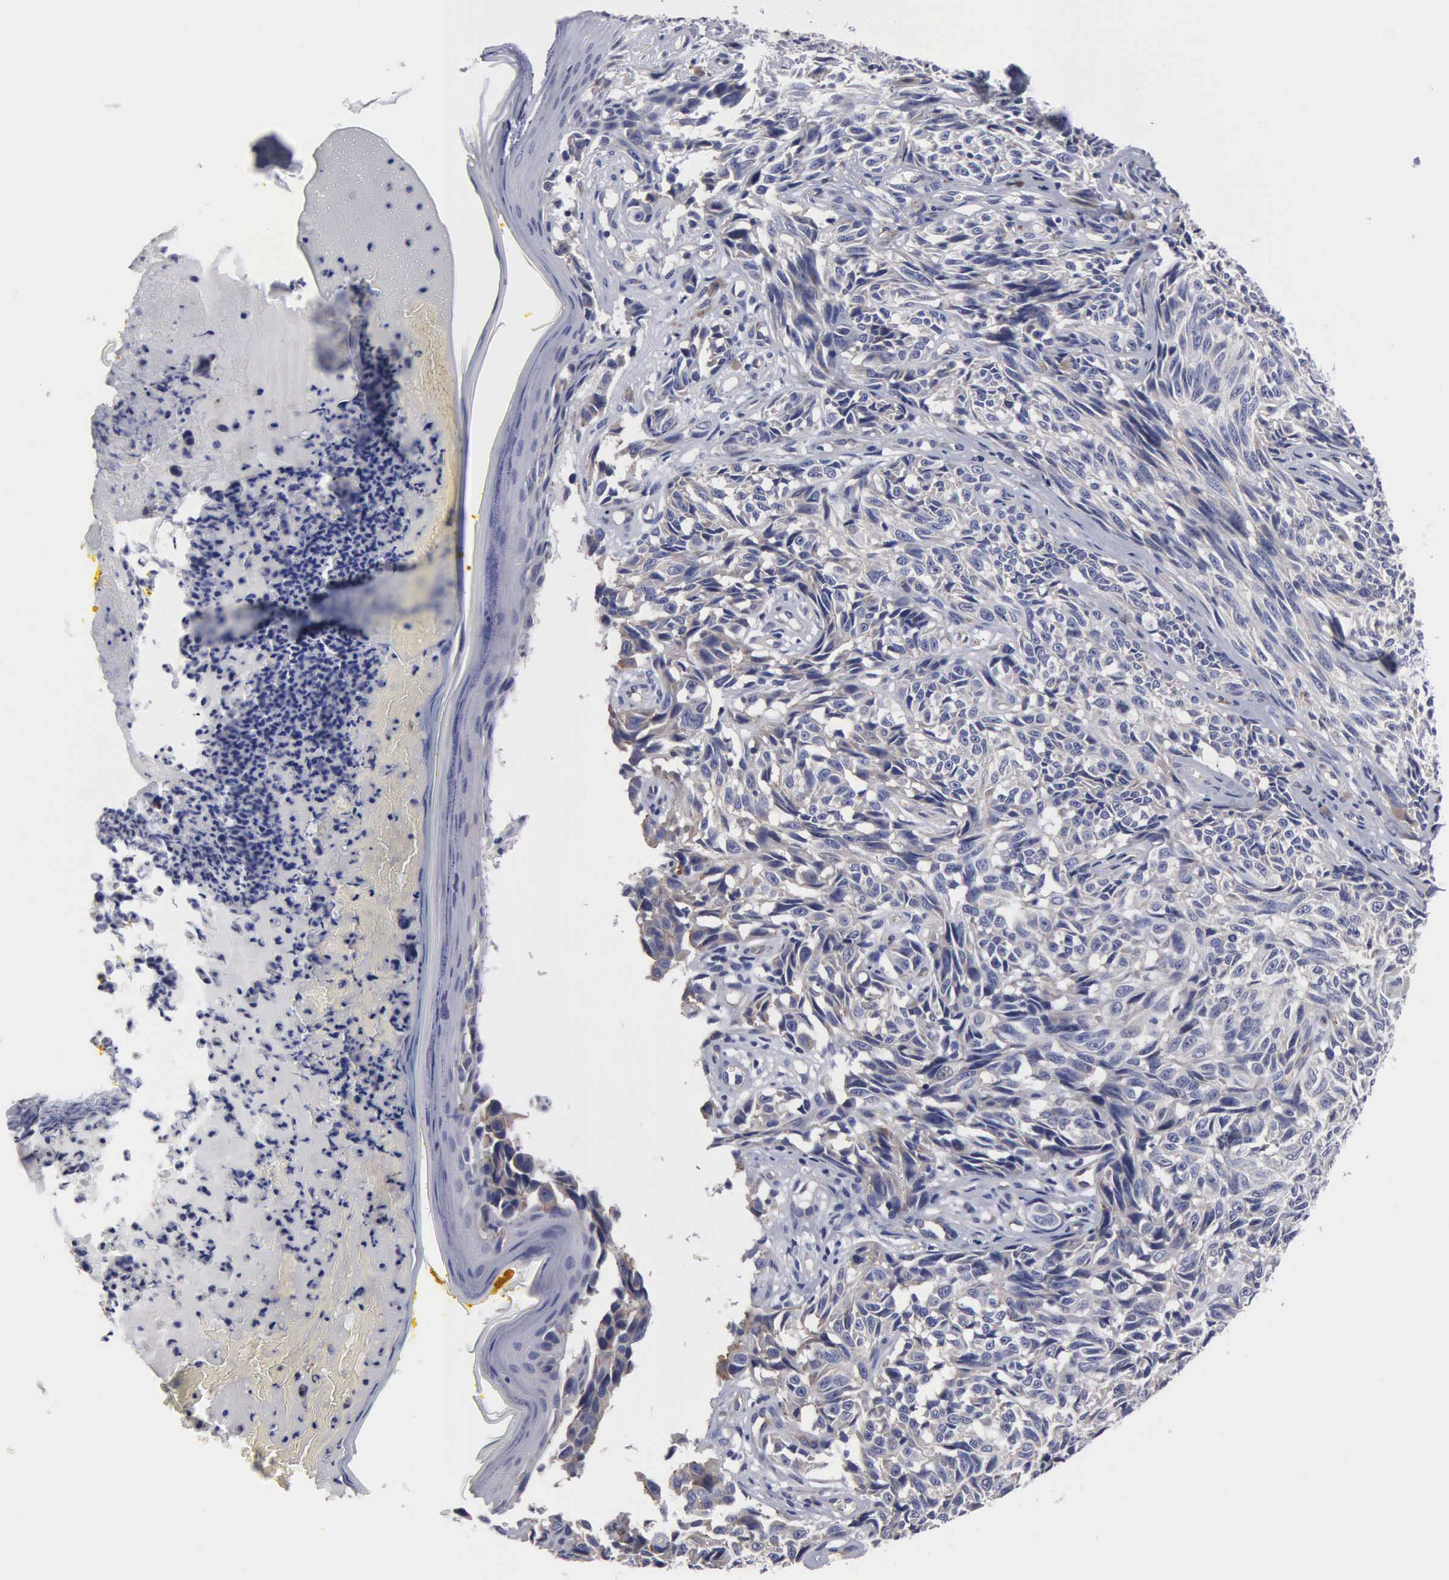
{"staining": {"intensity": "weak", "quantity": "<25%", "location": "cytoplasmic/membranous"}, "tissue": "melanoma", "cell_type": "Tumor cells", "image_type": "cancer", "snomed": [{"axis": "morphology", "description": "Malignant melanoma, NOS"}, {"axis": "topography", "description": "Skin"}], "caption": "A high-resolution micrograph shows immunohistochemistry (IHC) staining of malignant melanoma, which displays no significant staining in tumor cells.", "gene": "RDX", "patient": {"sex": "male", "age": 67}}